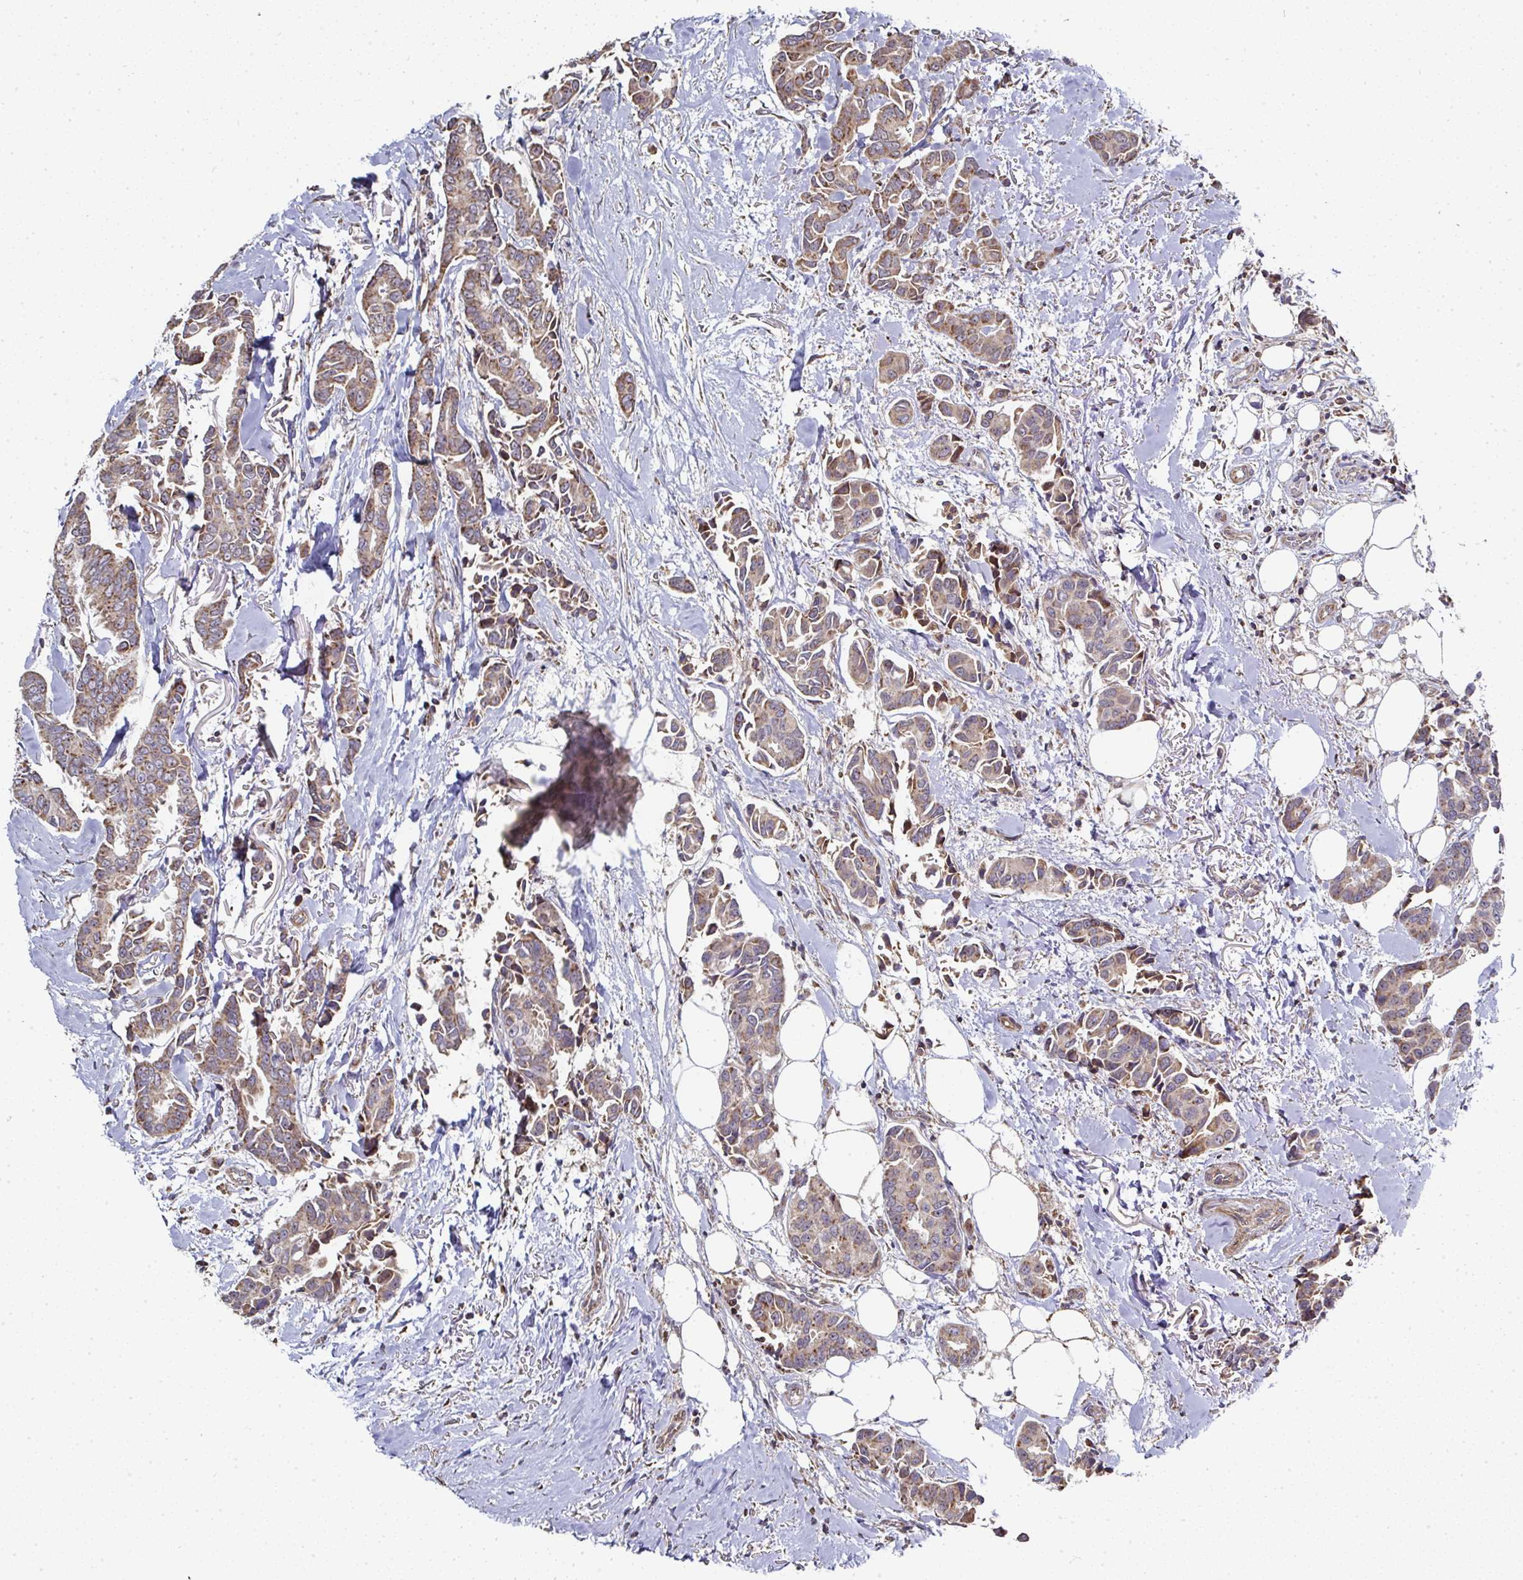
{"staining": {"intensity": "weak", "quantity": ">75%", "location": "cytoplasmic/membranous"}, "tissue": "breast cancer", "cell_type": "Tumor cells", "image_type": "cancer", "snomed": [{"axis": "morphology", "description": "Duct carcinoma"}, {"axis": "topography", "description": "Breast"}], "caption": "Immunohistochemical staining of human invasive ductal carcinoma (breast) reveals low levels of weak cytoplasmic/membranous protein positivity in approximately >75% of tumor cells.", "gene": "AGTPBP1", "patient": {"sex": "female", "age": 73}}